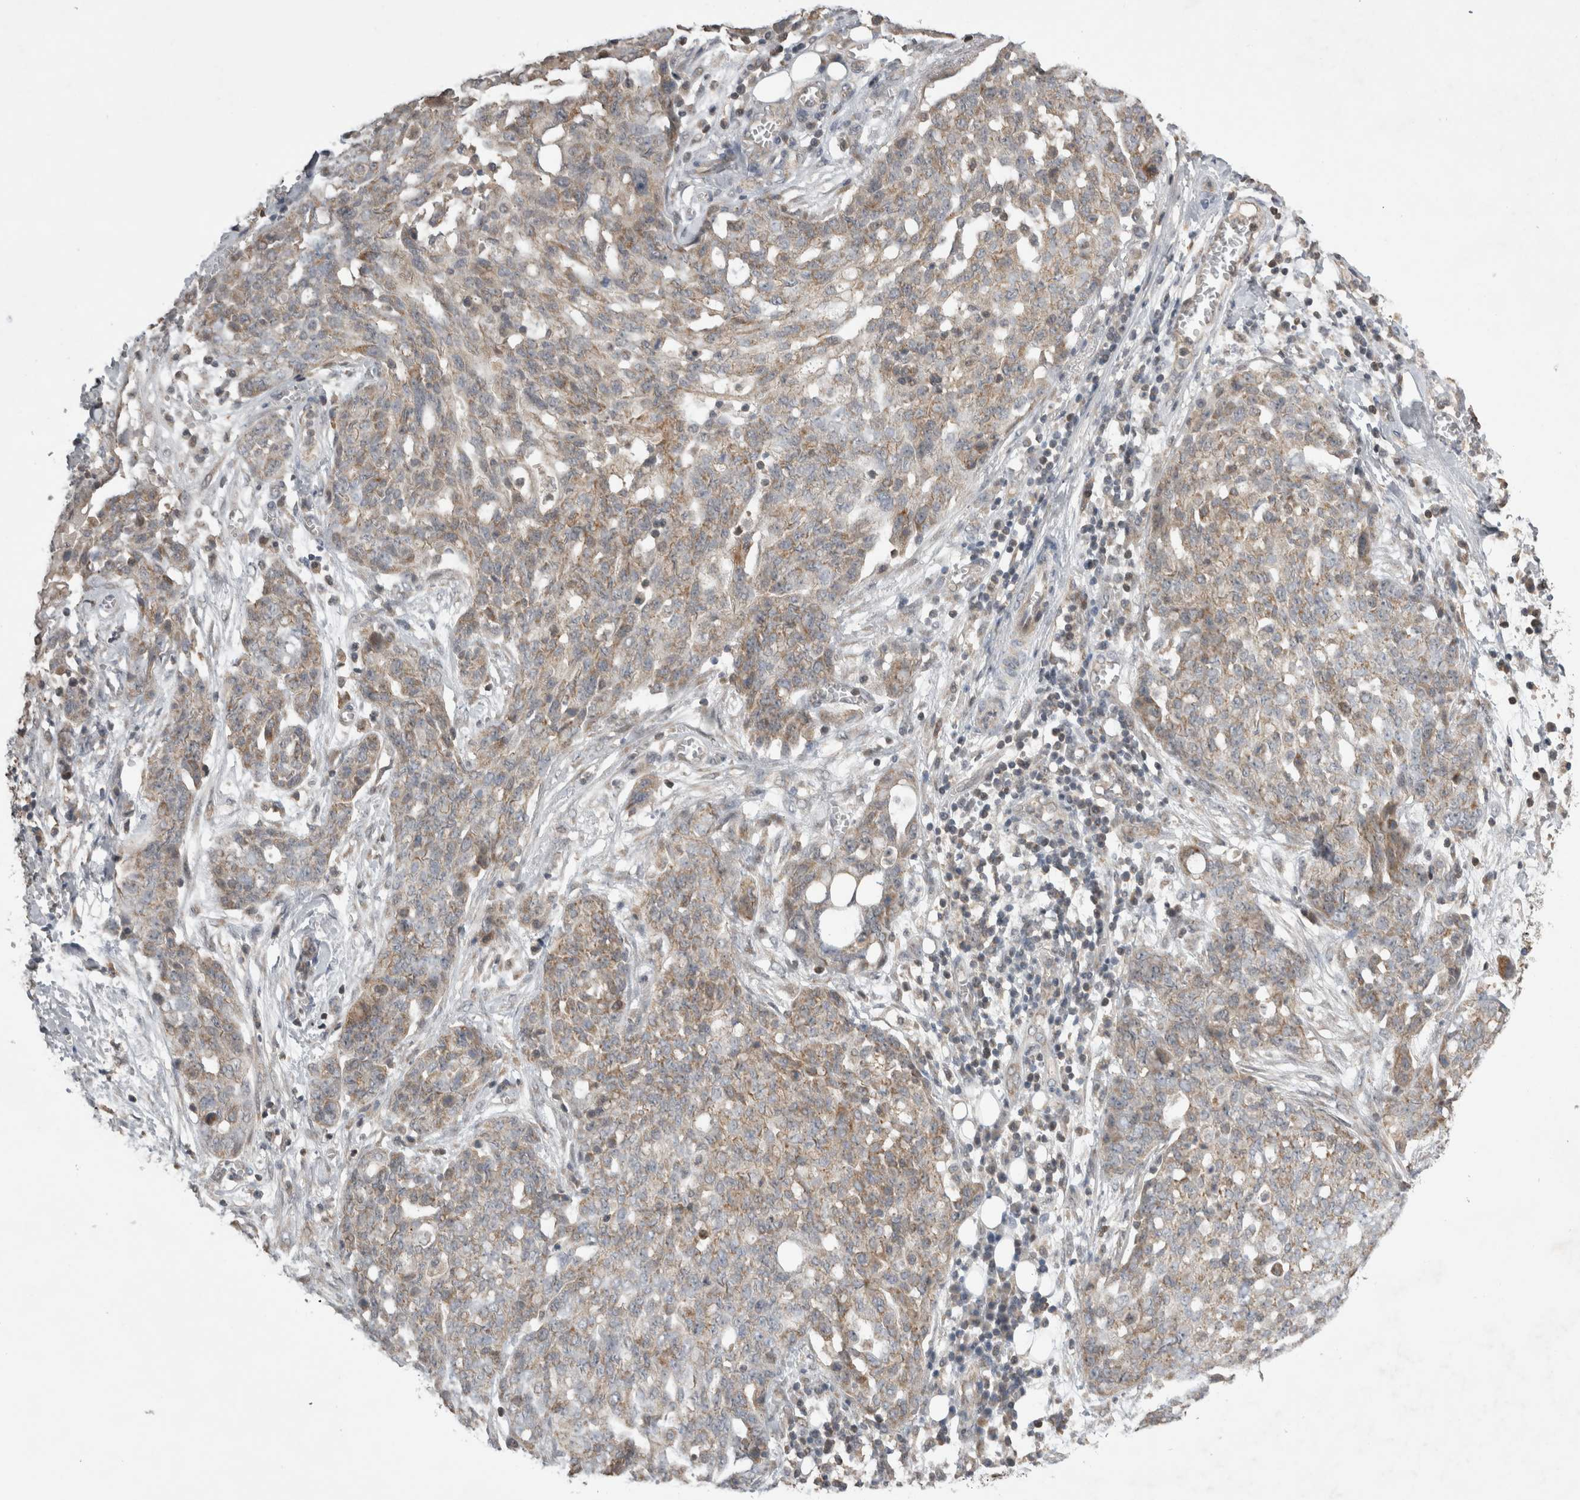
{"staining": {"intensity": "weak", "quantity": ">75%", "location": "cytoplasmic/membranous"}, "tissue": "ovarian cancer", "cell_type": "Tumor cells", "image_type": "cancer", "snomed": [{"axis": "morphology", "description": "Cystadenocarcinoma, serous, NOS"}, {"axis": "topography", "description": "Soft tissue"}, {"axis": "topography", "description": "Ovary"}], "caption": "Protein staining by IHC demonstrates weak cytoplasmic/membranous positivity in about >75% of tumor cells in ovarian serous cystadenocarcinoma.", "gene": "KCNIP1", "patient": {"sex": "female", "age": 57}}